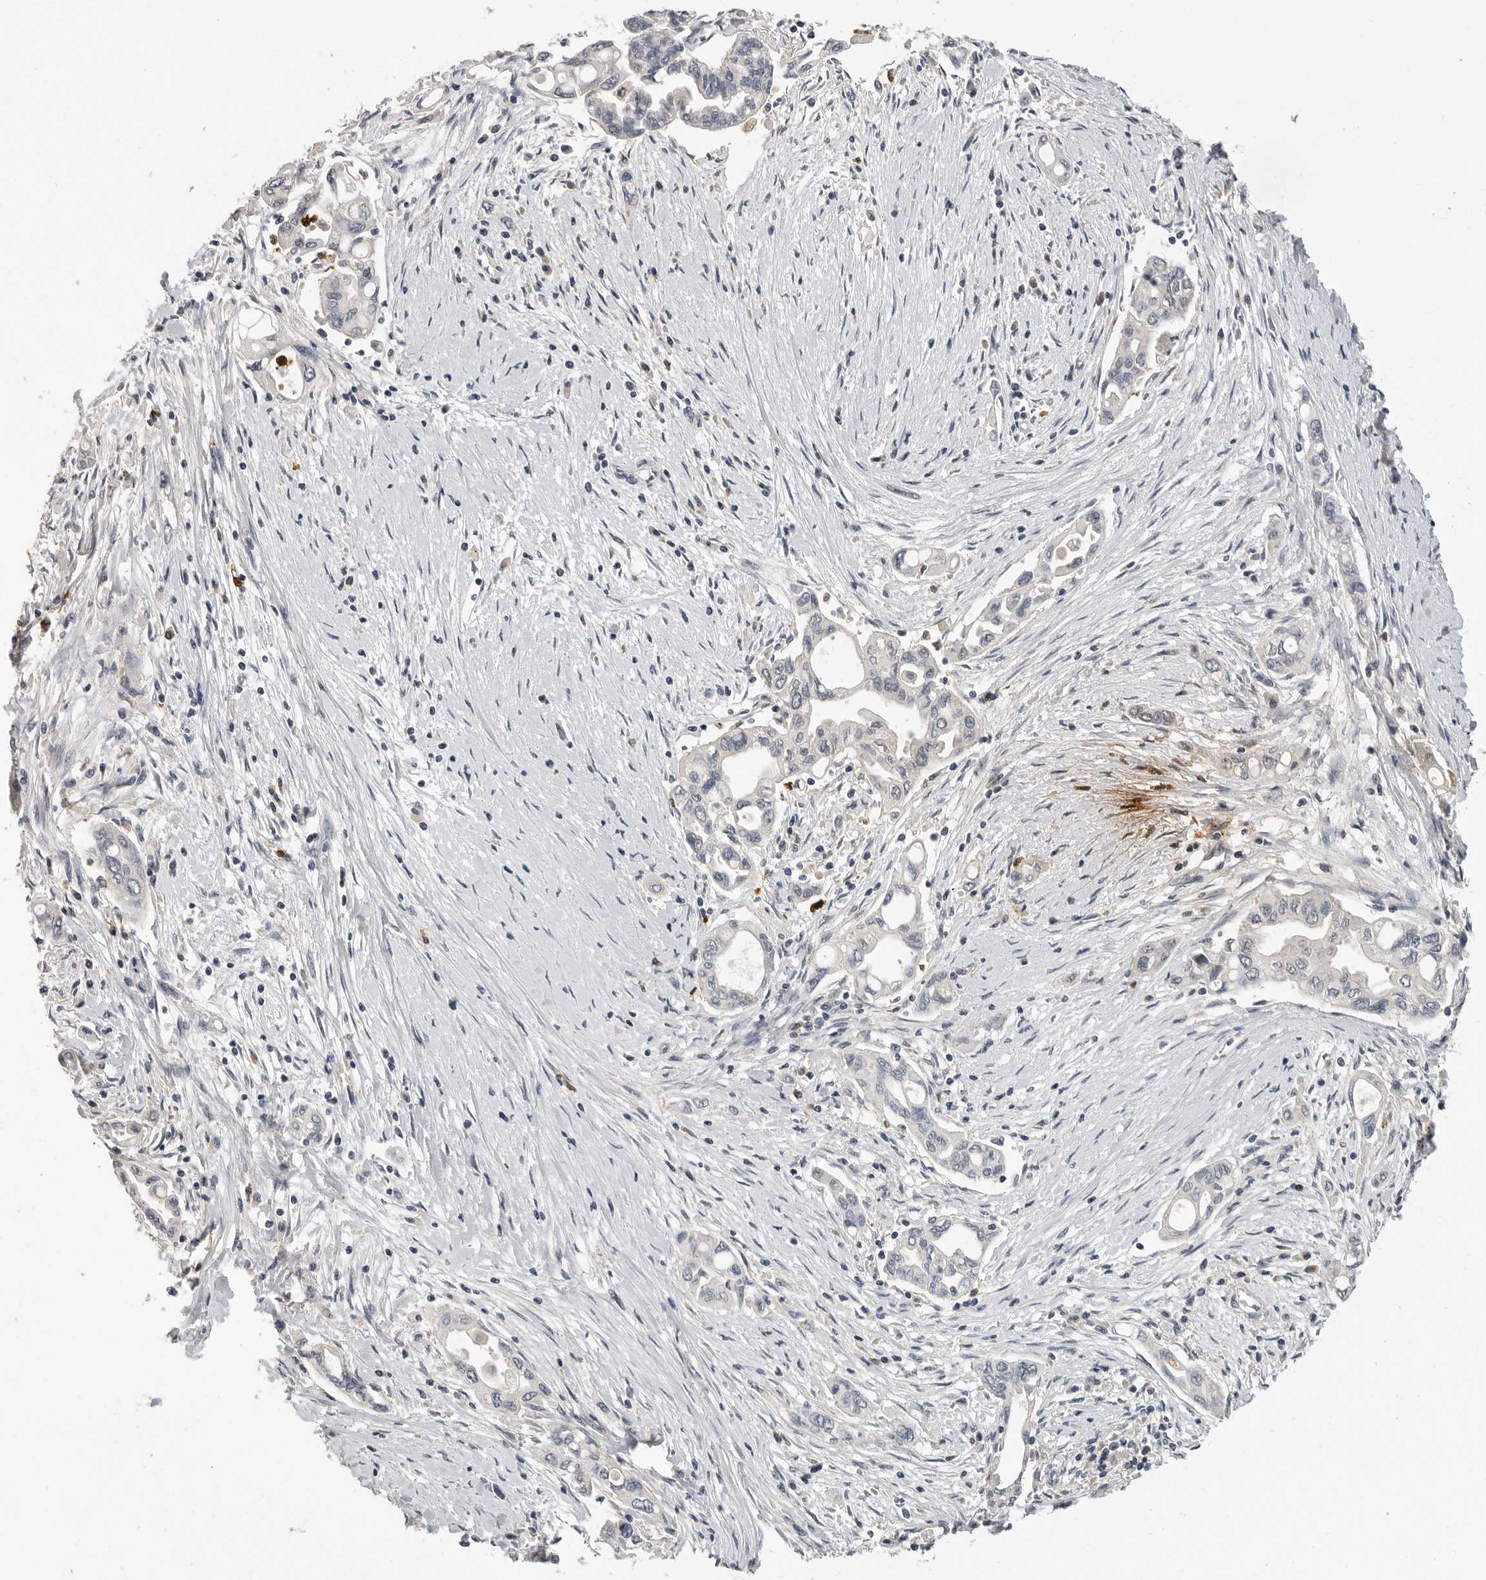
{"staining": {"intensity": "negative", "quantity": "none", "location": "none"}, "tissue": "pancreatic cancer", "cell_type": "Tumor cells", "image_type": "cancer", "snomed": [{"axis": "morphology", "description": "Adenocarcinoma, NOS"}, {"axis": "topography", "description": "Pancreas"}], "caption": "DAB (3,3'-diaminobenzidine) immunohistochemical staining of adenocarcinoma (pancreatic) shows no significant expression in tumor cells.", "gene": "LTBR", "patient": {"sex": "female", "age": 57}}